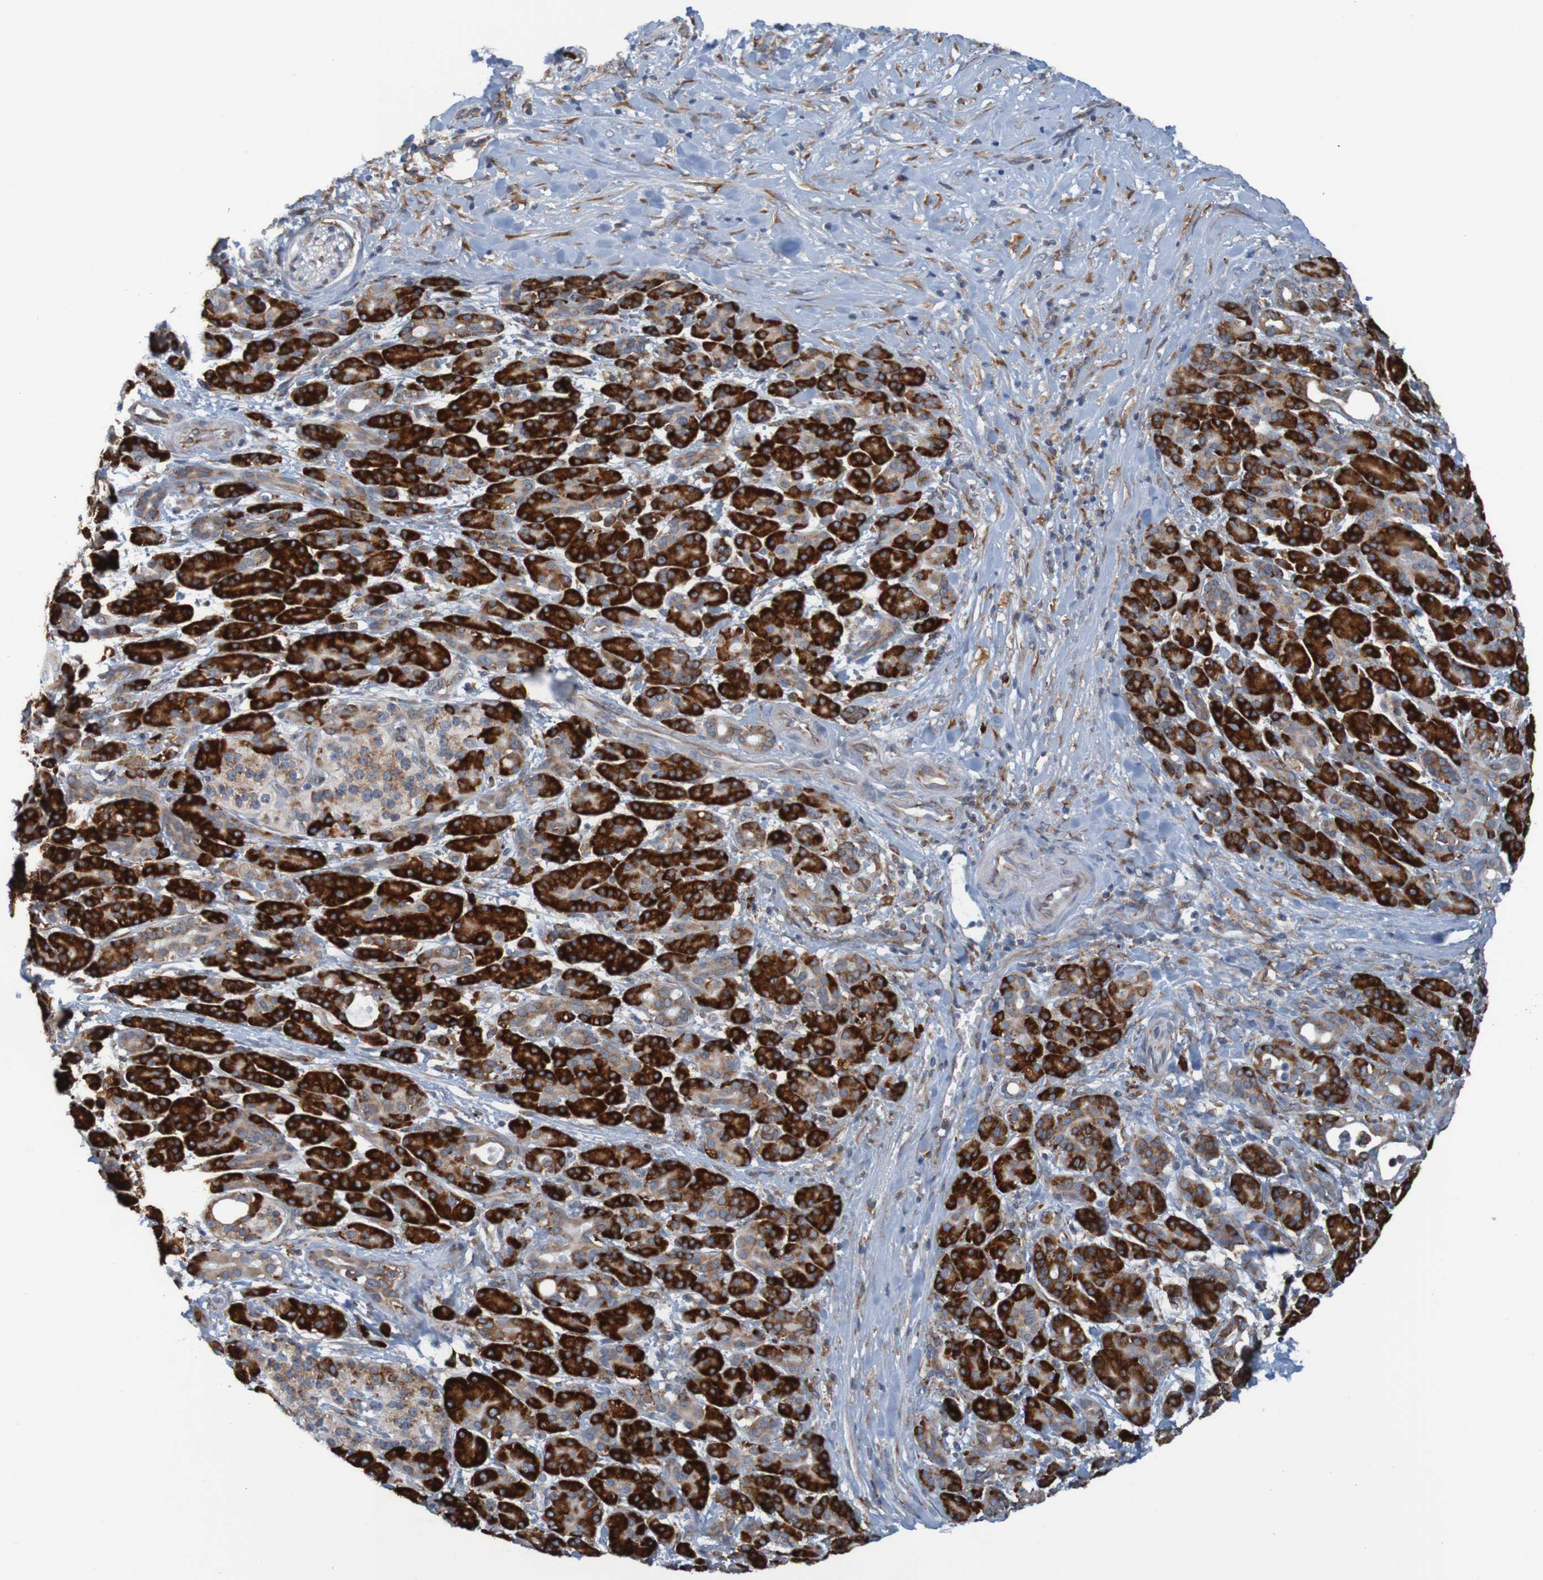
{"staining": {"intensity": "strong", "quantity": "25%-75%", "location": "cytoplasmic/membranous"}, "tissue": "pancreatic cancer", "cell_type": "Tumor cells", "image_type": "cancer", "snomed": [{"axis": "morphology", "description": "Adenocarcinoma, NOS"}, {"axis": "topography", "description": "Pancreas"}], "caption": "A histopathology image of human adenocarcinoma (pancreatic) stained for a protein displays strong cytoplasmic/membranous brown staining in tumor cells.", "gene": "SSR1", "patient": {"sex": "female", "age": 77}}